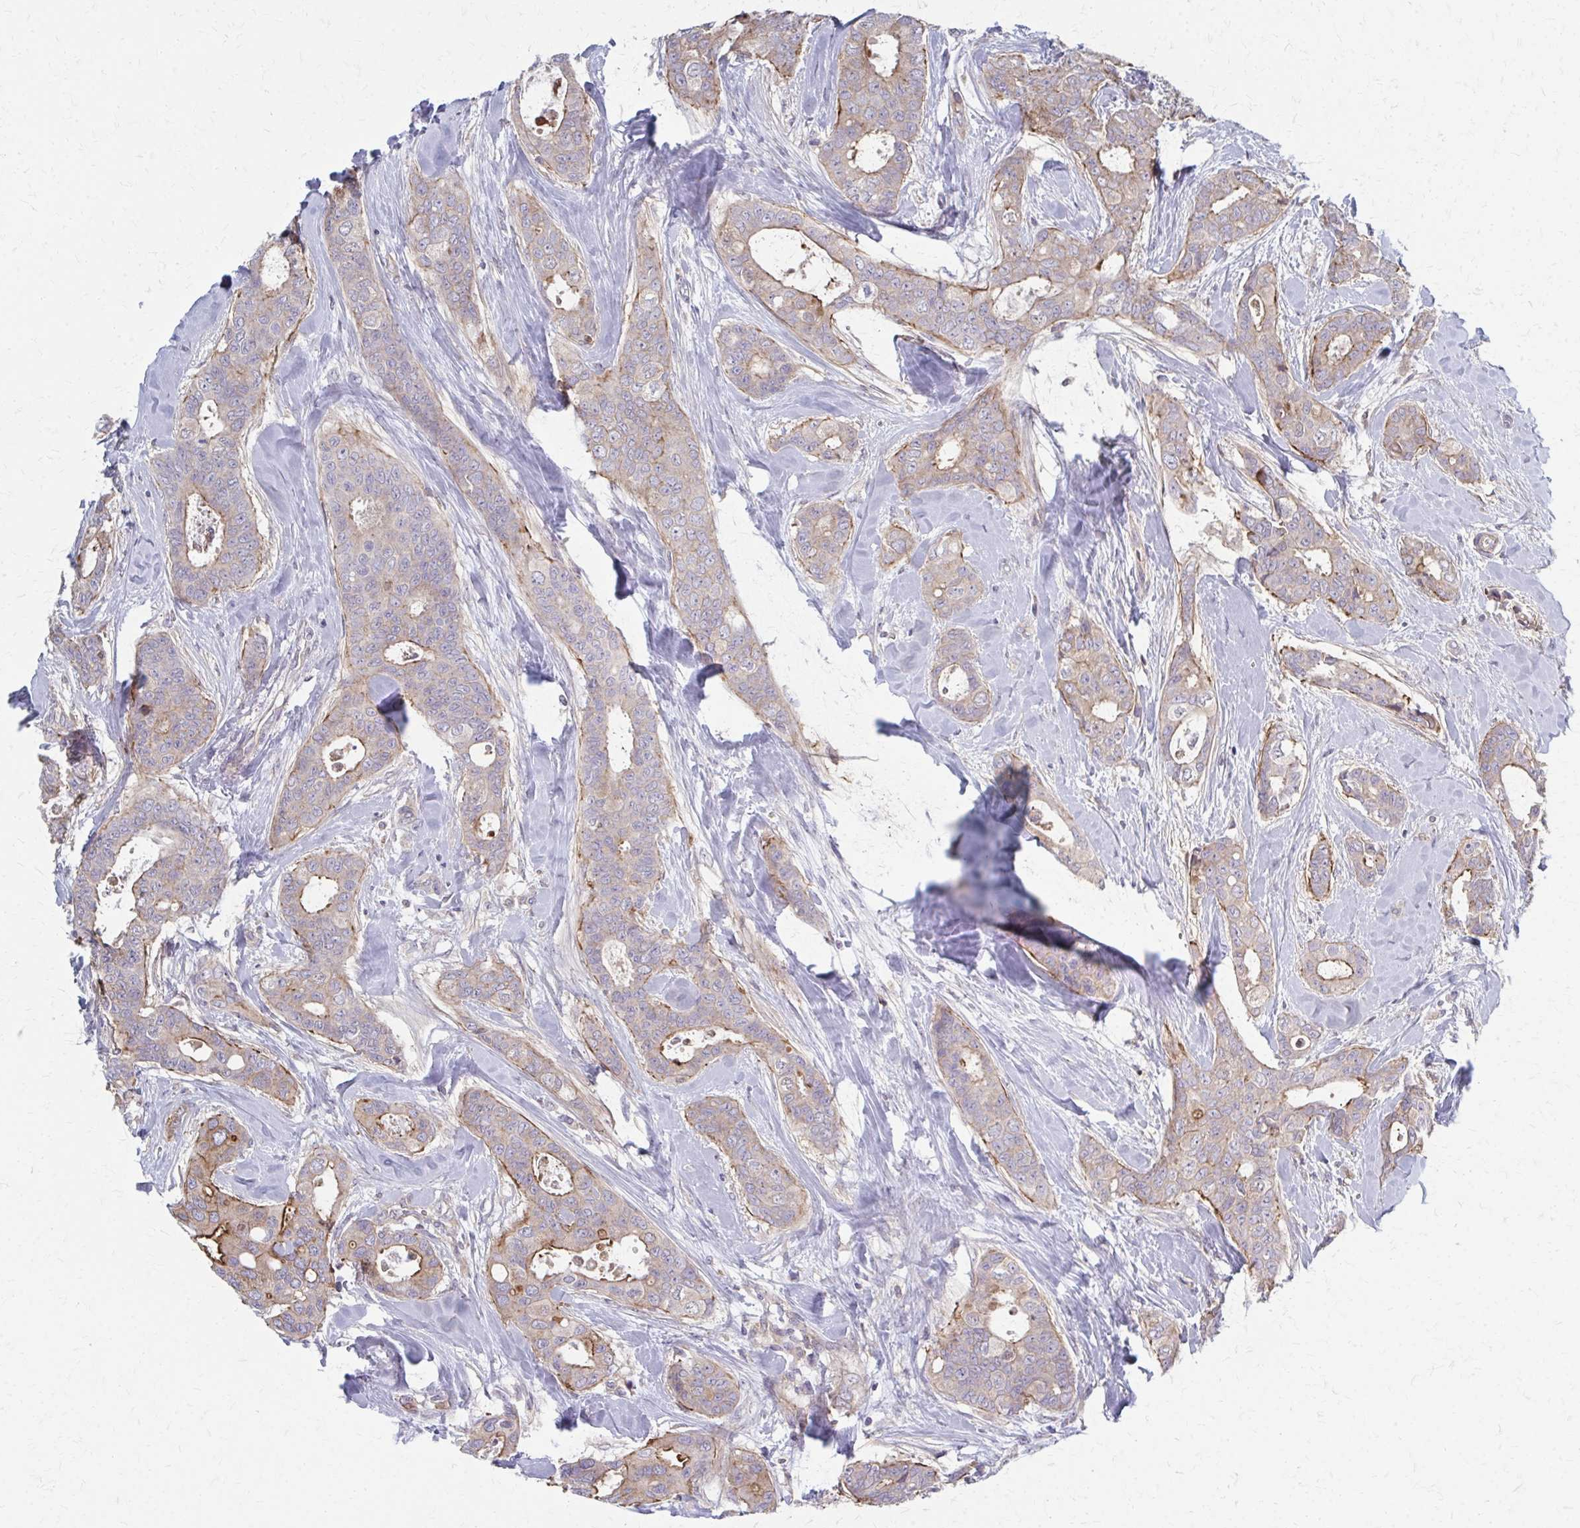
{"staining": {"intensity": "weak", "quantity": "<25%", "location": "cytoplasmic/membranous"}, "tissue": "breast cancer", "cell_type": "Tumor cells", "image_type": "cancer", "snomed": [{"axis": "morphology", "description": "Duct carcinoma"}, {"axis": "topography", "description": "Breast"}], "caption": "An immunohistochemistry histopathology image of breast cancer is shown. There is no staining in tumor cells of breast cancer. (DAB (3,3'-diaminobenzidine) IHC visualized using brightfield microscopy, high magnification).", "gene": "MMP14", "patient": {"sex": "female", "age": 45}}